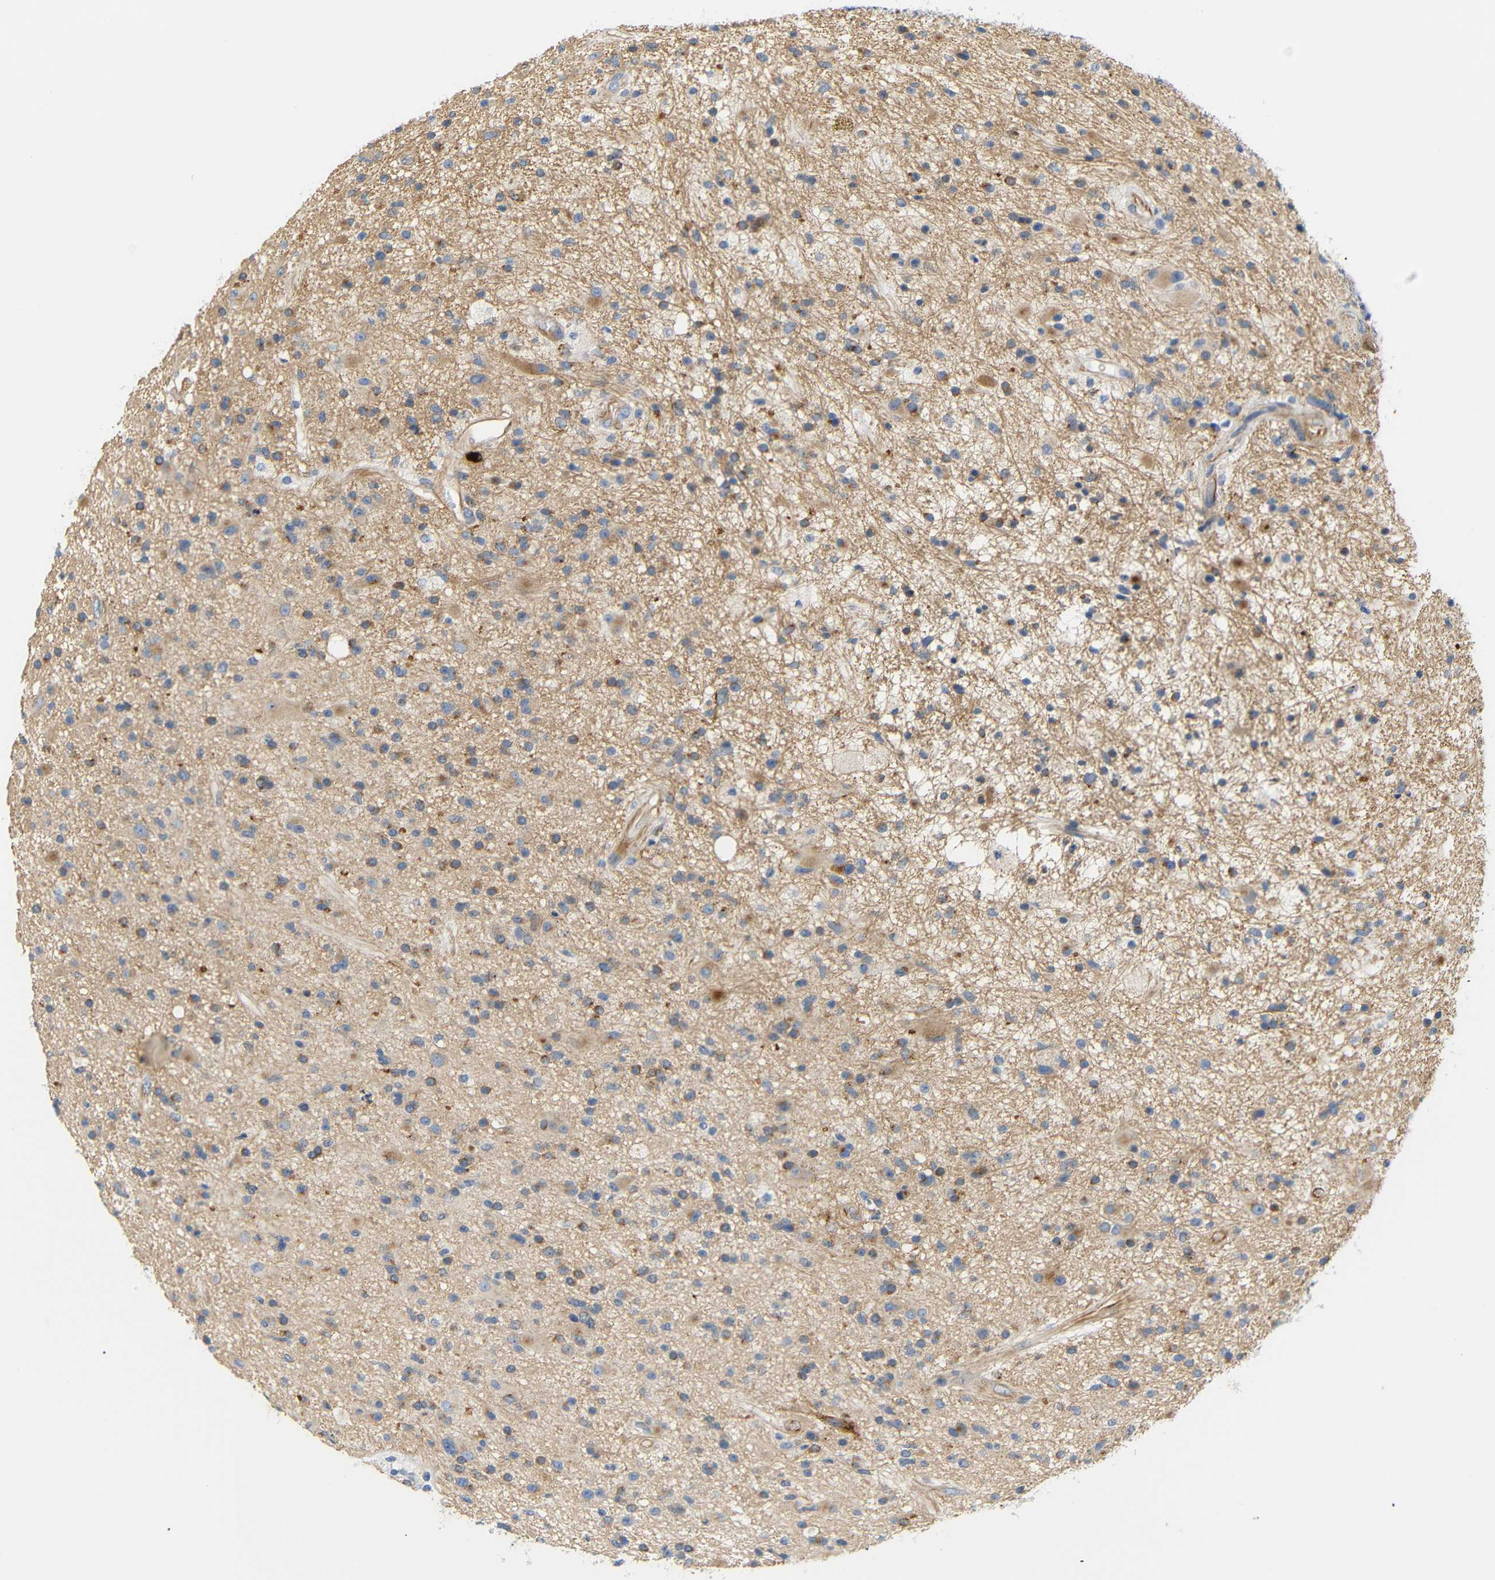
{"staining": {"intensity": "weak", "quantity": "<25%", "location": "cytoplasmic/membranous"}, "tissue": "glioma", "cell_type": "Tumor cells", "image_type": "cancer", "snomed": [{"axis": "morphology", "description": "Glioma, malignant, High grade"}, {"axis": "topography", "description": "Brain"}], "caption": "Human glioma stained for a protein using IHC demonstrates no positivity in tumor cells.", "gene": "STMN3", "patient": {"sex": "male", "age": 33}}